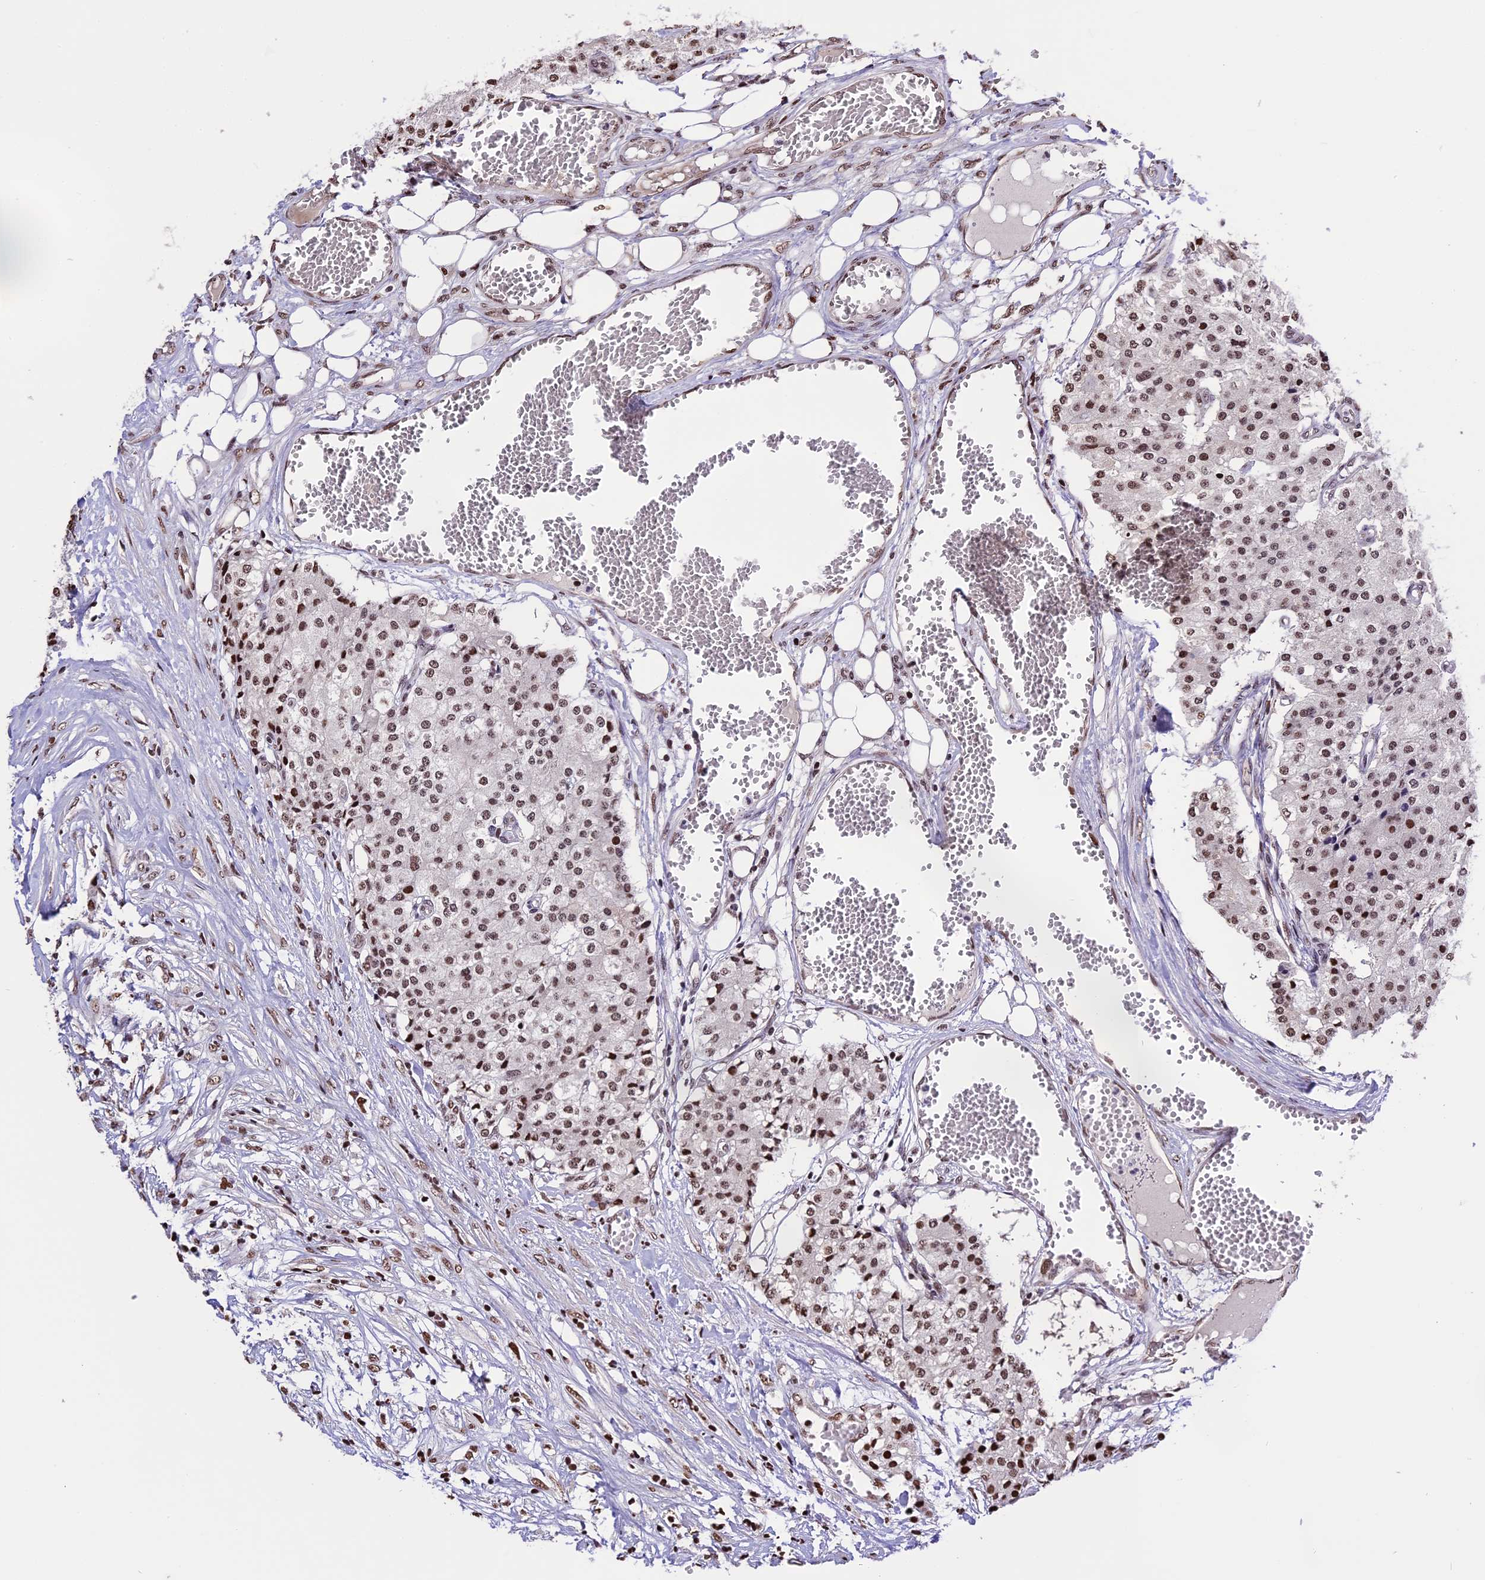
{"staining": {"intensity": "moderate", "quantity": ">75%", "location": "nuclear"}, "tissue": "carcinoid", "cell_type": "Tumor cells", "image_type": "cancer", "snomed": [{"axis": "morphology", "description": "Carcinoid, malignant, NOS"}, {"axis": "topography", "description": "Colon"}], "caption": "Human carcinoid stained for a protein (brown) shows moderate nuclear positive positivity in approximately >75% of tumor cells.", "gene": "POLR3E", "patient": {"sex": "female", "age": 52}}